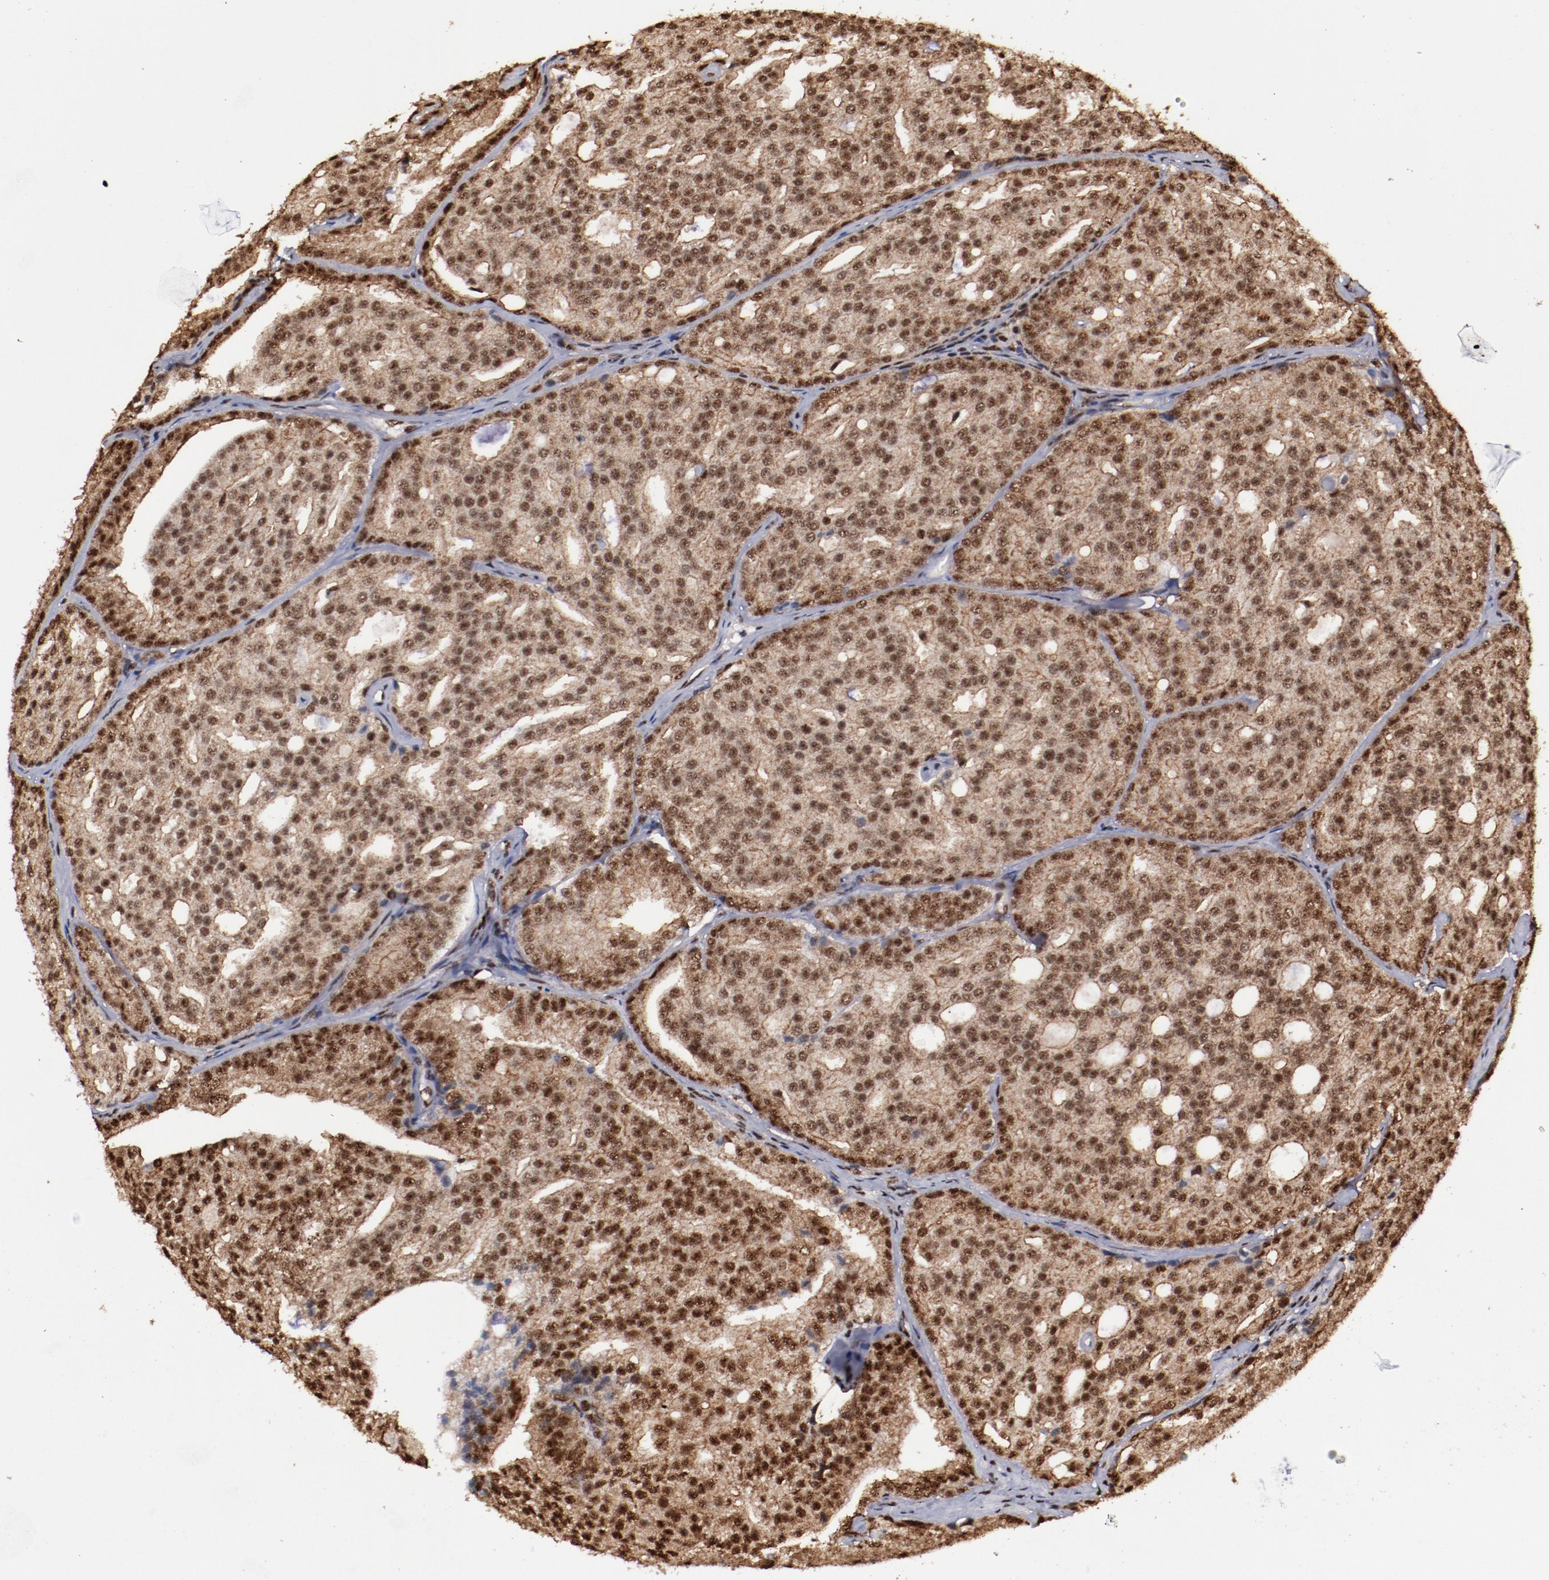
{"staining": {"intensity": "moderate", "quantity": ">75%", "location": "cytoplasmic/membranous,nuclear"}, "tissue": "prostate cancer", "cell_type": "Tumor cells", "image_type": "cancer", "snomed": [{"axis": "morphology", "description": "Adenocarcinoma, High grade"}, {"axis": "topography", "description": "Prostate"}], "caption": "Brown immunohistochemical staining in prostate cancer displays moderate cytoplasmic/membranous and nuclear staining in about >75% of tumor cells. Using DAB (brown) and hematoxylin (blue) stains, captured at high magnification using brightfield microscopy.", "gene": "SNW1", "patient": {"sex": "male", "age": 64}}